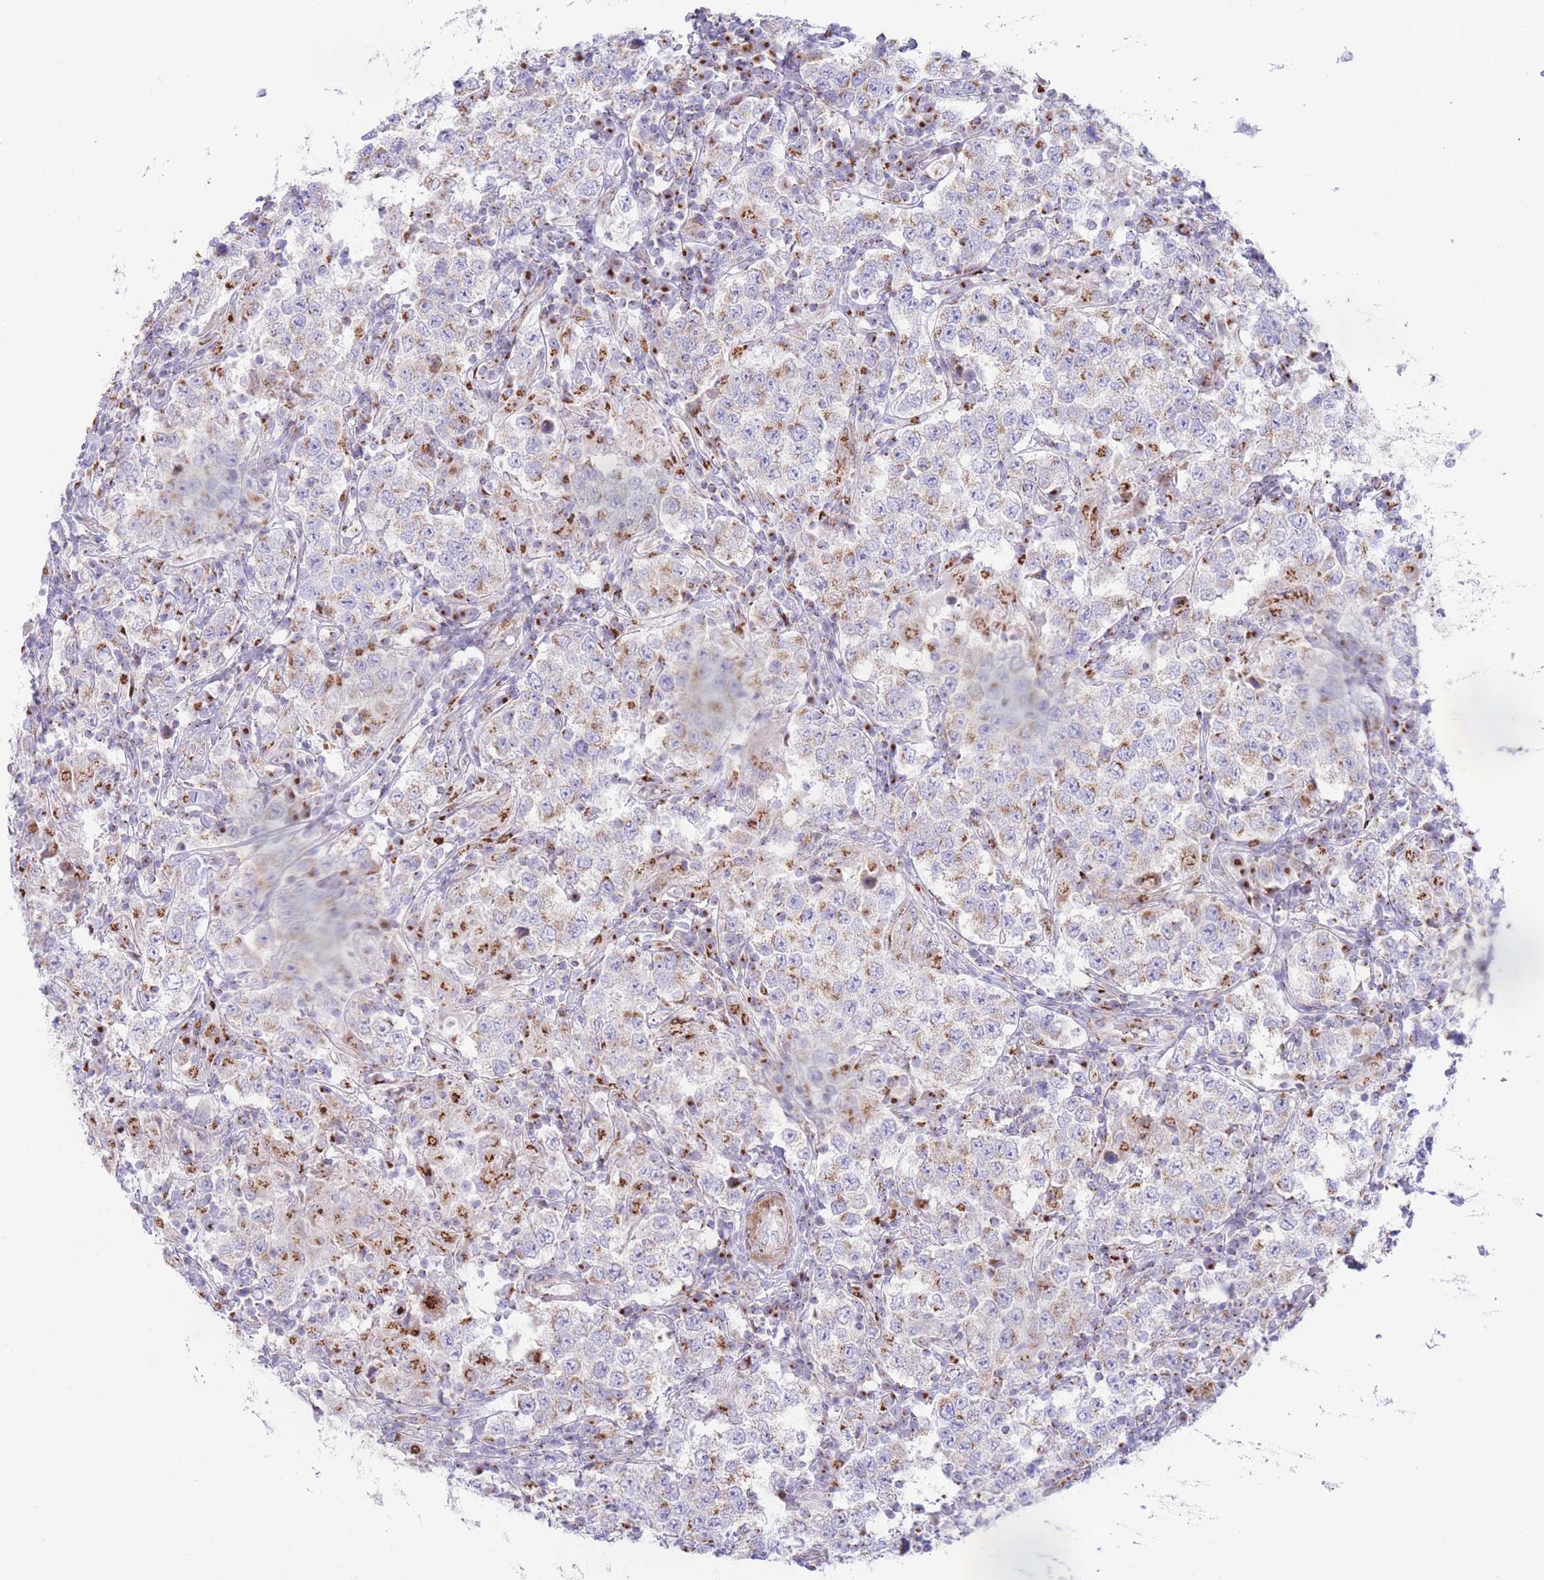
{"staining": {"intensity": "strong", "quantity": "25%-75%", "location": "cytoplasmic/membranous"}, "tissue": "testis cancer", "cell_type": "Tumor cells", "image_type": "cancer", "snomed": [{"axis": "morphology", "description": "Seminoma, NOS"}, {"axis": "morphology", "description": "Carcinoma, Embryonal, NOS"}, {"axis": "topography", "description": "Testis"}], "caption": "Embryonal carcinoma (testis) was stained to show a protein in brown. There is high levels of strong cytoplasmic/membranous staining in about 25%-75% of tumor cells. The staining is performed using DAB brown chromogen to label protein expression. The nuclei are counter-stained blue using hematoxylin.", "gene": "MPND", "patient": {"sex": "male", "age": 41}}